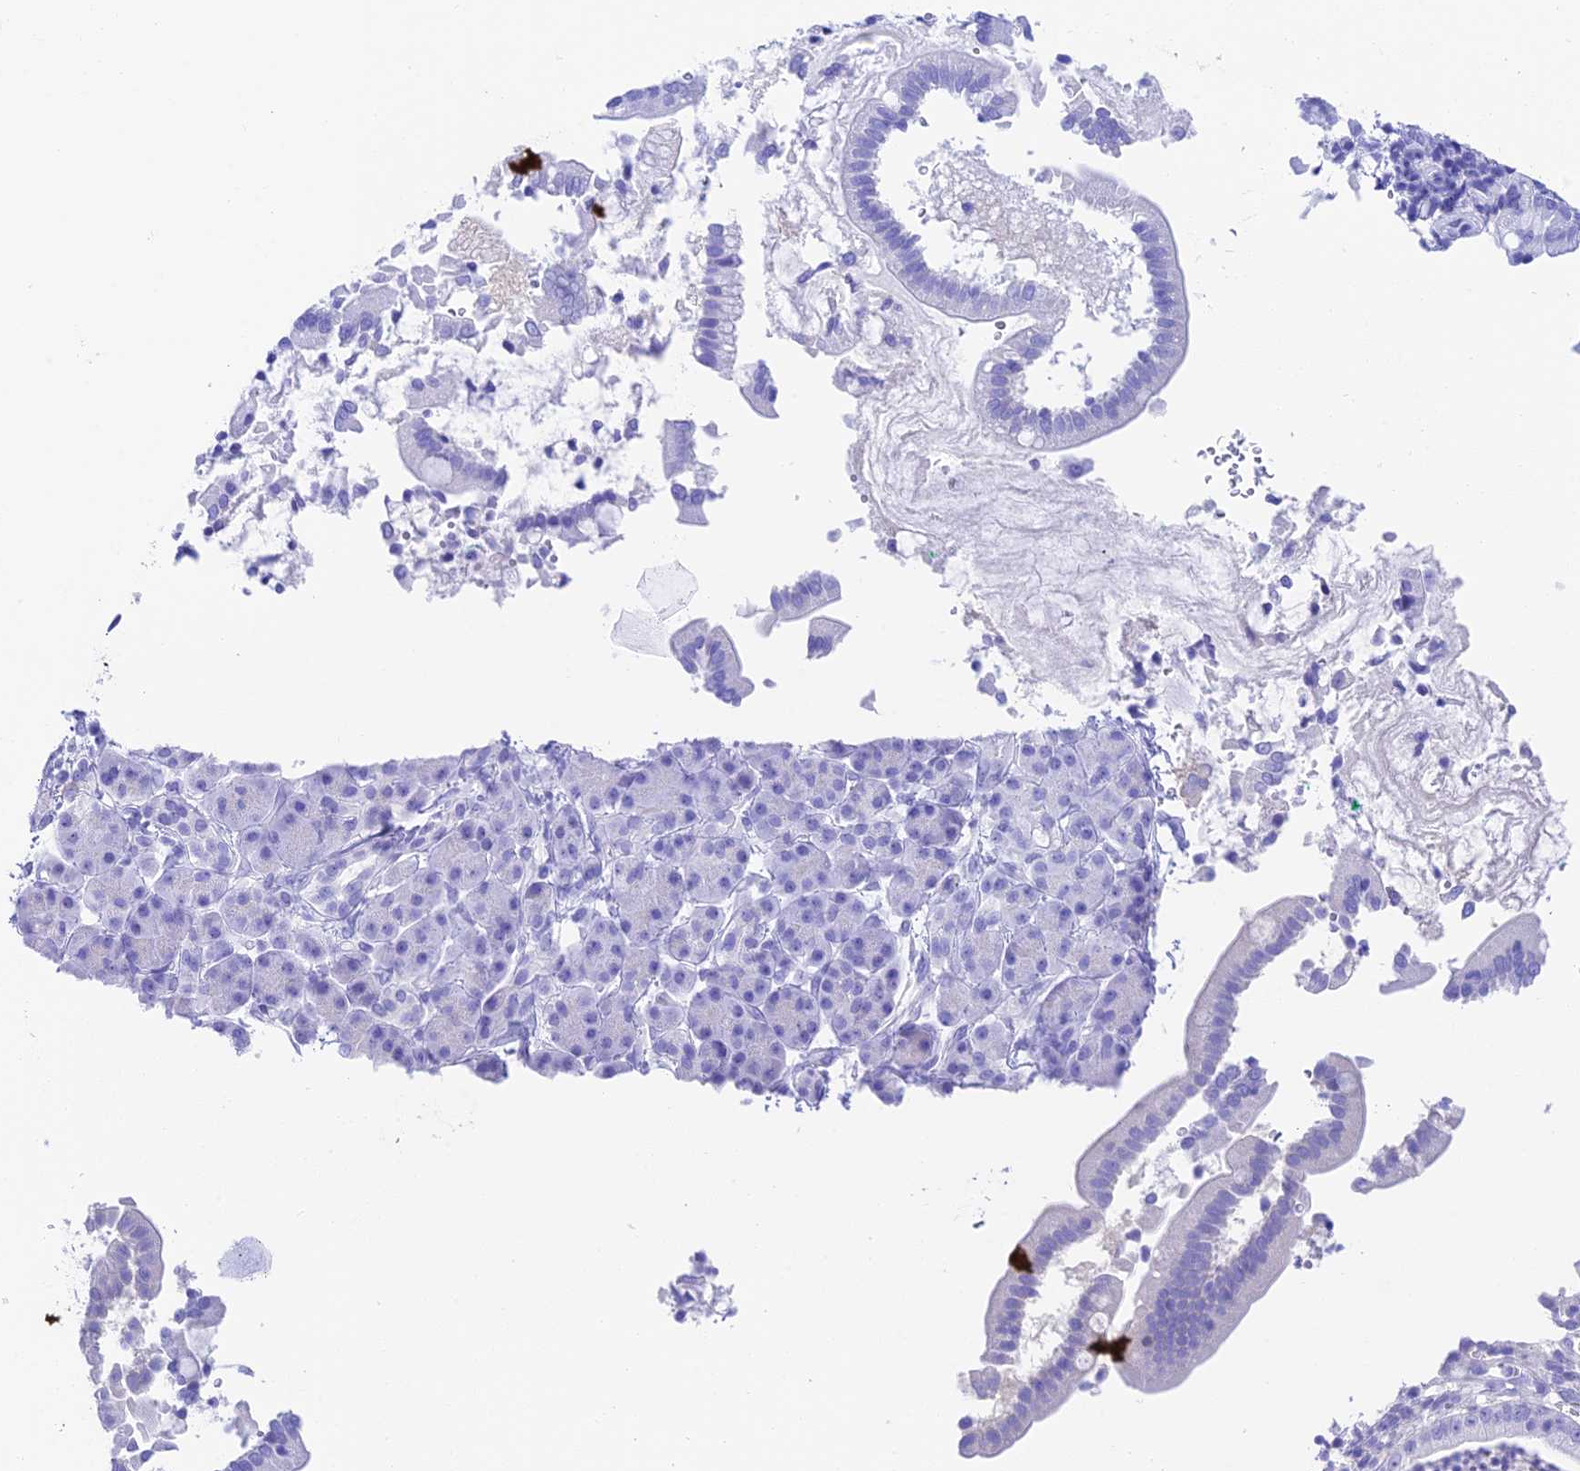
{"staining": {"intensity": "negative", "quantity": "none", "location": "none"}, "tissue": "pancreatic cancer", "cell_type": "Tumor cells", "image_type": "cancer", "snomed": [{"axis": "morphology", "description": "Normal tissue, NOS"}, {"axis": "morphology", "description": "Adenocarcinoma, NOS"}, {"axis": "topography", "description": "Pancreas"}], "caption": "High power microscopy micrograph of an immunohistochemistry (IHC) photomicrograph of pancreatic adenocarcinoma, revealing no significant expression in tumor cells.", "gene": "DUSP29", "patient": {"sex": "female", "age": 55}}